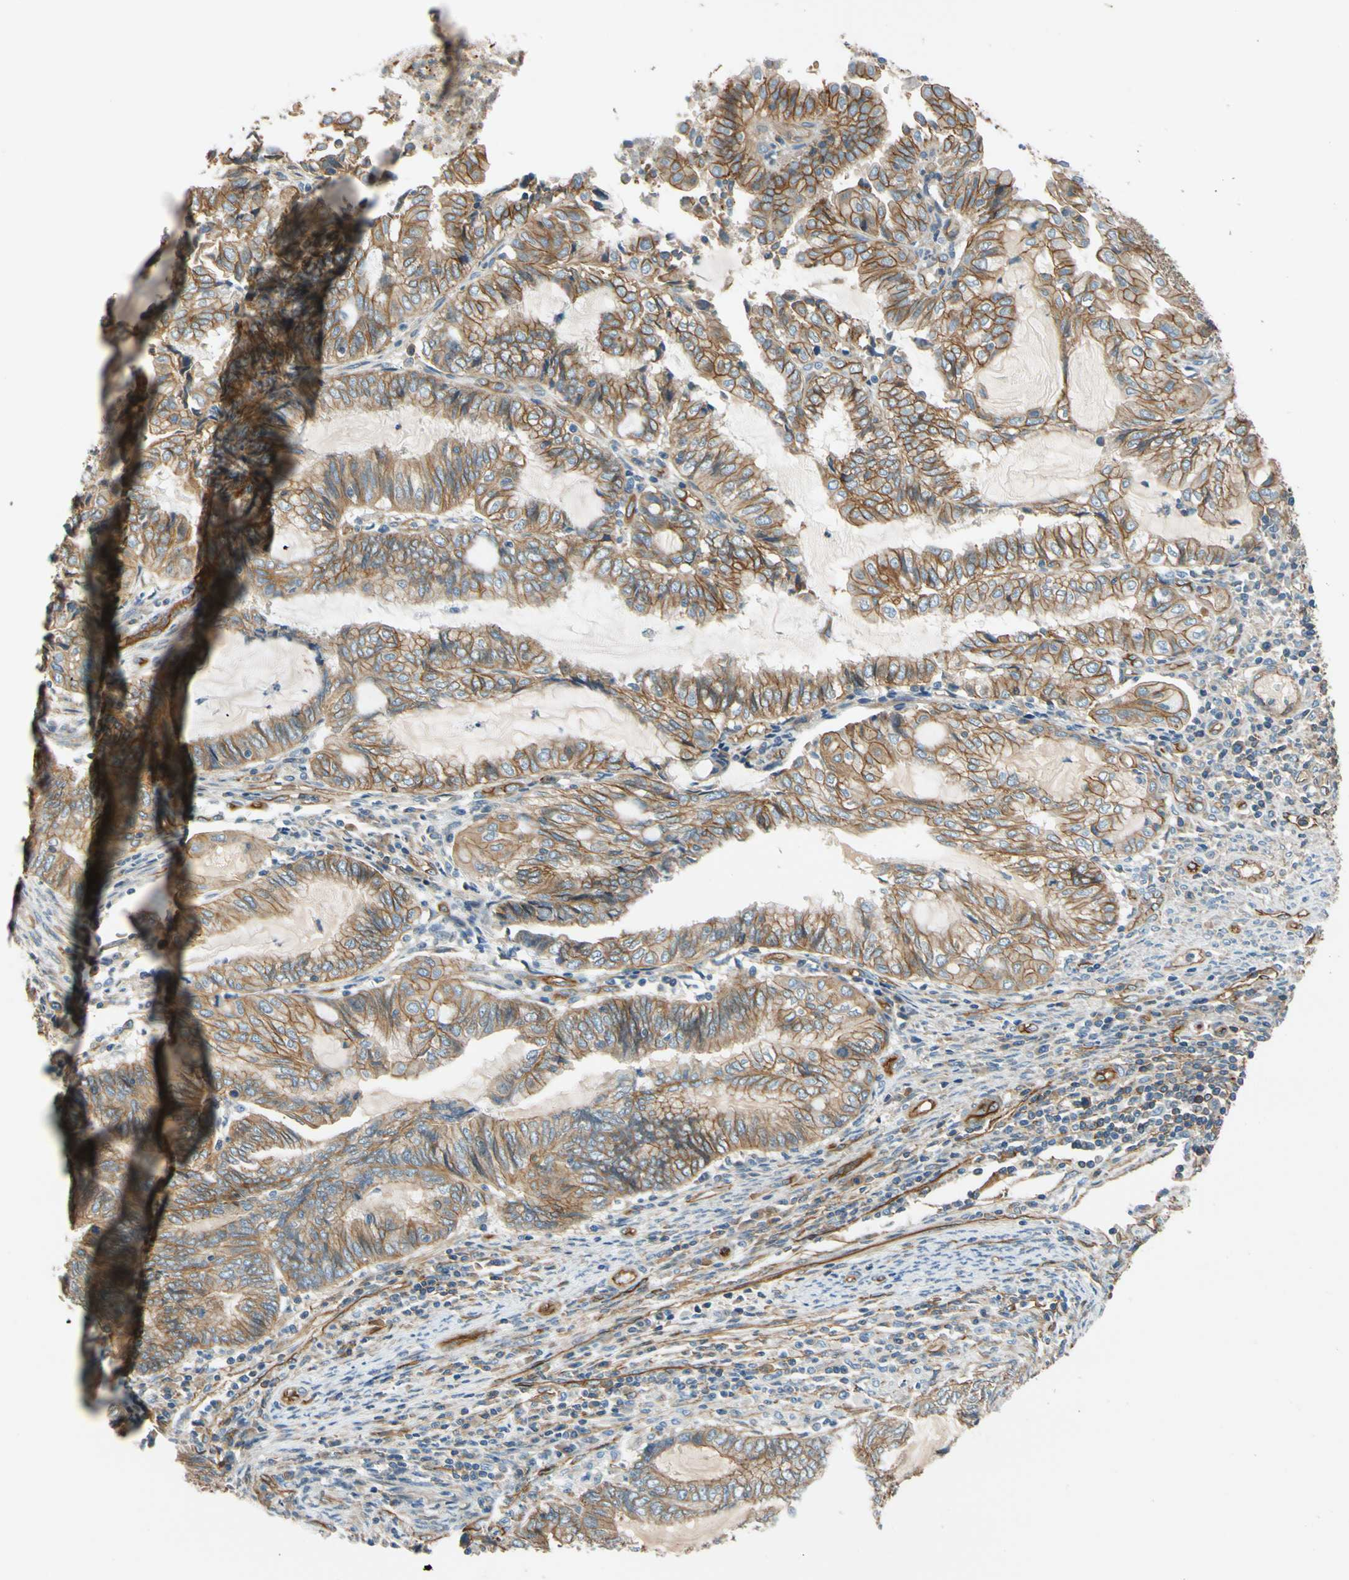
{"staining": {"intensity": "moderate", "quantity": "25%-75%", "location": "cytoplasmic/membranous"}, "tissue": "endometrial cancer", "cell_type": "Tumor cells", "image_type": "cancer", "snomed": [{"axis": "morphology", "description": "Adenocarcinoma, NOS"}, {"axis": "topography", "description": "Uterus"}, {"axis": "topography", "description": "Endometrium"}], "caption": "Tumor cells exhibit medium levels of moderate cytoplasmic/membranous staining in approximately 25%-75% of cells in human endometrial adenocarcinoma.", "gene": "SPTAN1", "patient": {"sex": "female", "age": 70}}